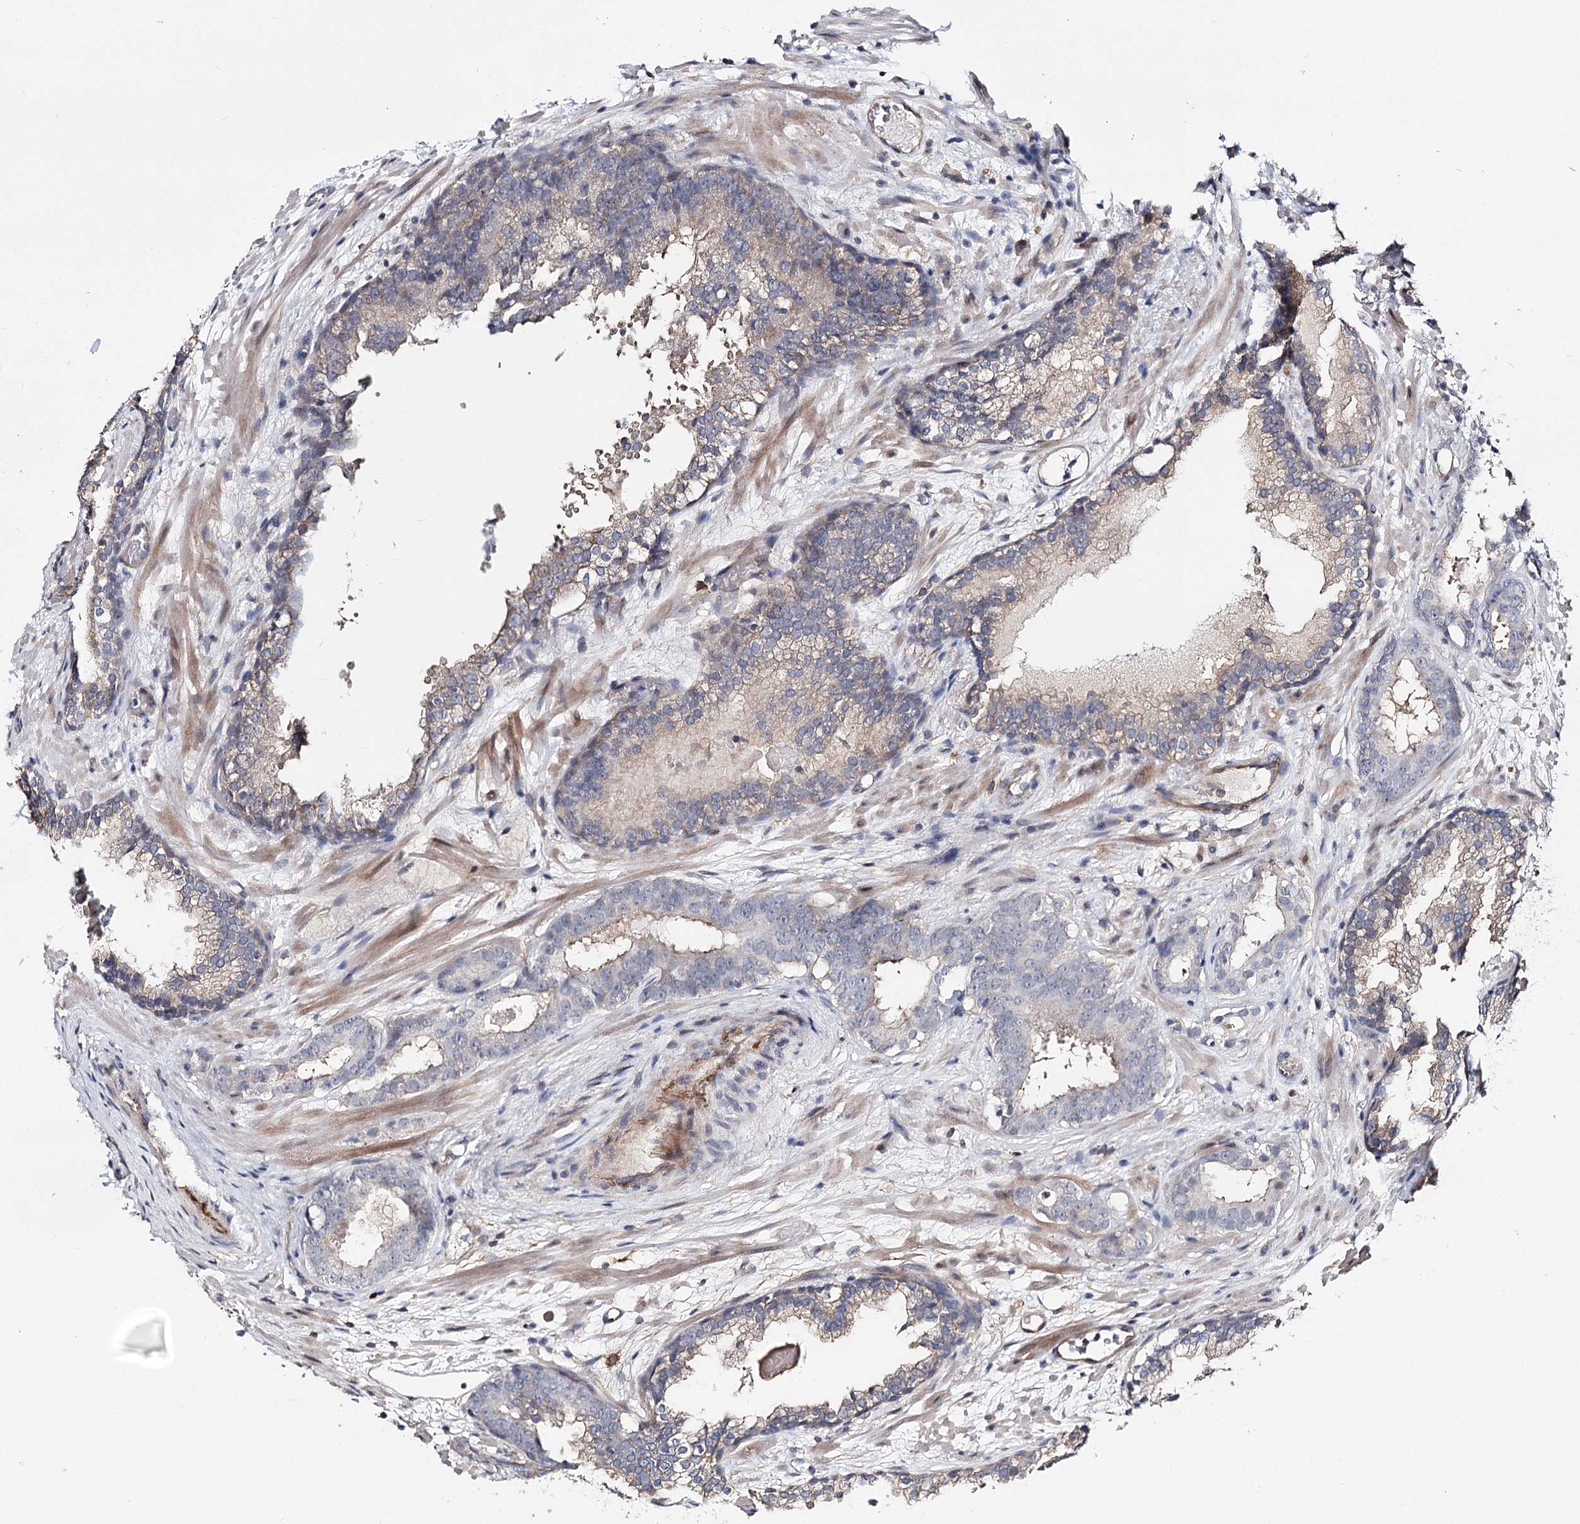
{"staining": {"intensity": "negative", "quantity": "none", "location": "none"}, "tissue": "prostate cancer", "cell_type": "Tumor cells", "image_type": "cancer", "snomed": [{"axis": "morphology", "description": "Adenocarcinoma, High grade"}, {"axis": "topography", "description": "Prostate"}], "caption": "Tumor cells are negative for brown protein staining in prostate cancer.", "gene": "TMEM218", "patient": {"sex": "male", "age": 57}}